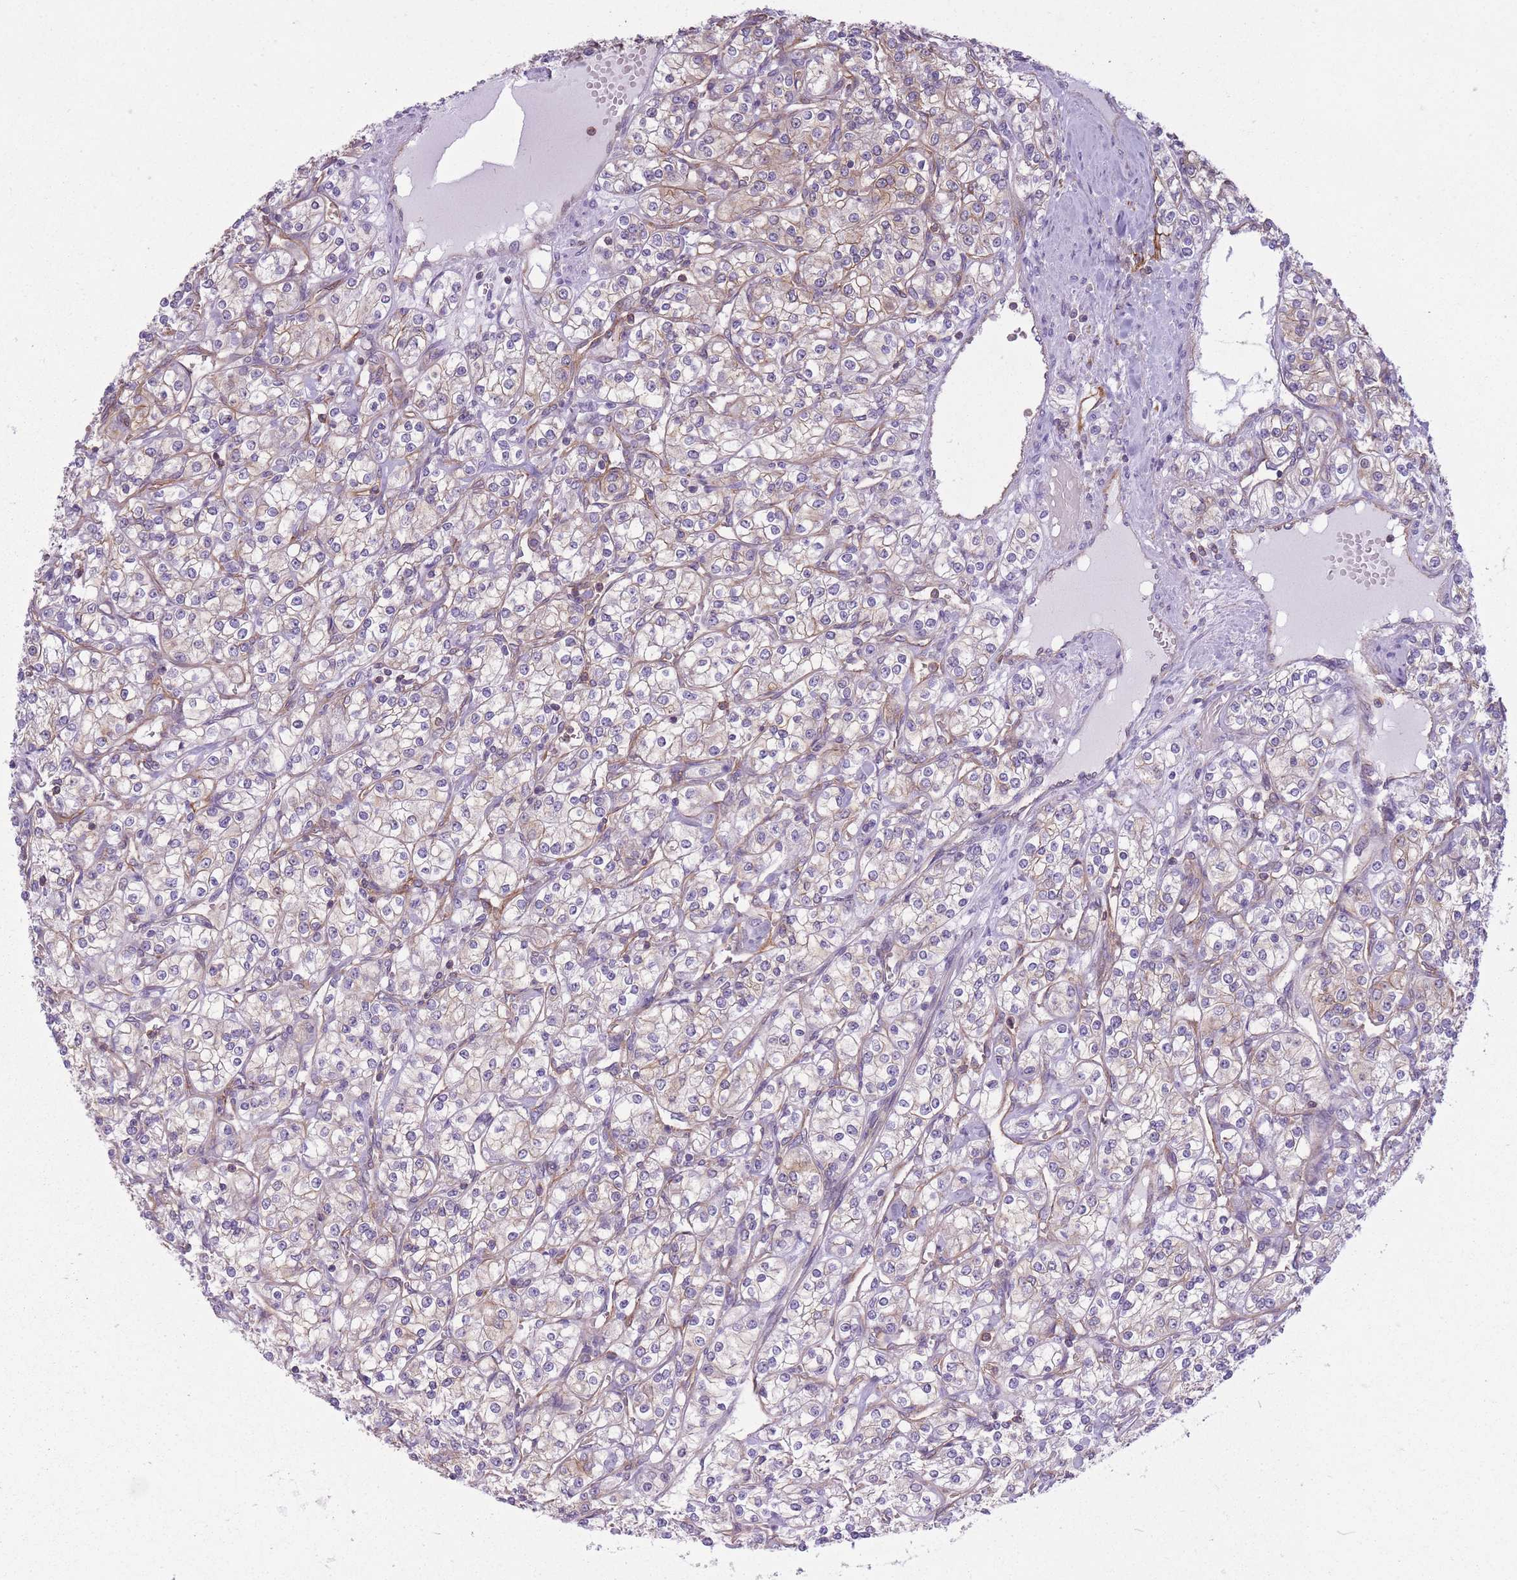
{"staining": {"intensity": "weak", "quantity": "25%-75%", "location": "cytoplasmic/membranous"}, "tissue": "renal cancer", "cell_type": "Tumor cells", "image_type": "cancer", "snomed": [{"axis": "morphology", "description": "Adenocarcinoma, NOS"}, {"axis": "topography", "description": "Kidney"}], "caption": "Protein staining of renal adenocarcinoma tissue displays weak cytoplasmic/membranous staining in about 25%-75% of tumor cells. (DAB (3,3'-diaminobenzidine) IHC, brown staining for protein, blue staining for nuclei).", "gene": "ADD1", "patient": {"sex": "male", "age": 77}}